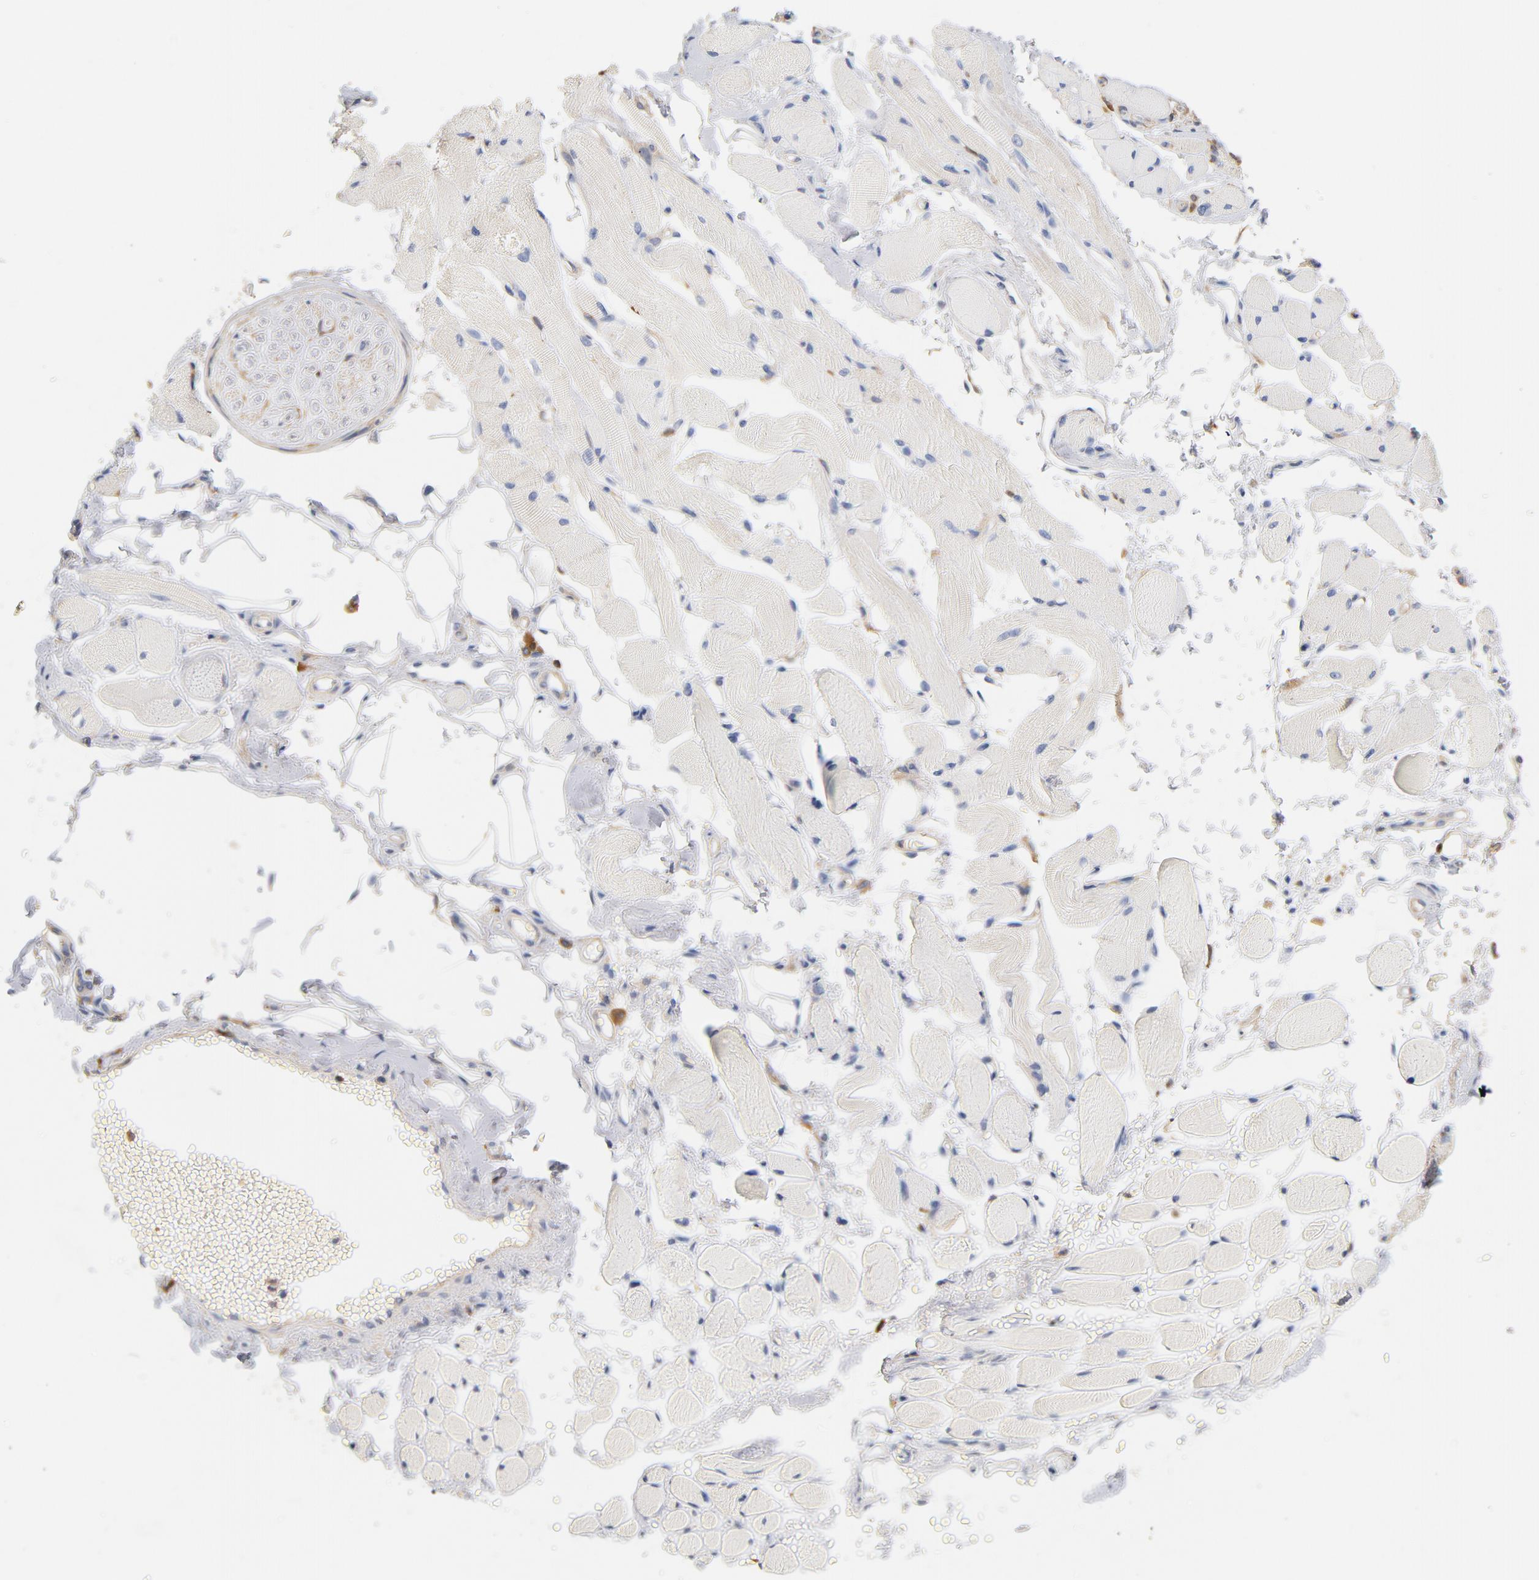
{"staining": {"intensity": "negative", "quantity": "none", "location": "none"}, "tissue": "adipose tissue", "cell_type": "Adipocytes", "image_type": "normal", "snomed": [{"axis": "morphology", "description": "Normal tissue, NOS"}, {"axis": "morphology", "description": "Squamous cell carcinoma, NOS"}, {"axis": "topography", "description": "Skeletal muscle"}, {"axis": "topography", "description": "Soft tissue"}, {"axis": "topography", "description": "Oral tissue"}], "caption": "High power microscopy photomicrograph of an immunohistochemistry (IHC) histopathology image of benign adipose tissue, revealing no significant expression in adipocytes.", "gene": "EZR", "patient": {"sex": "male", "age": 54}}